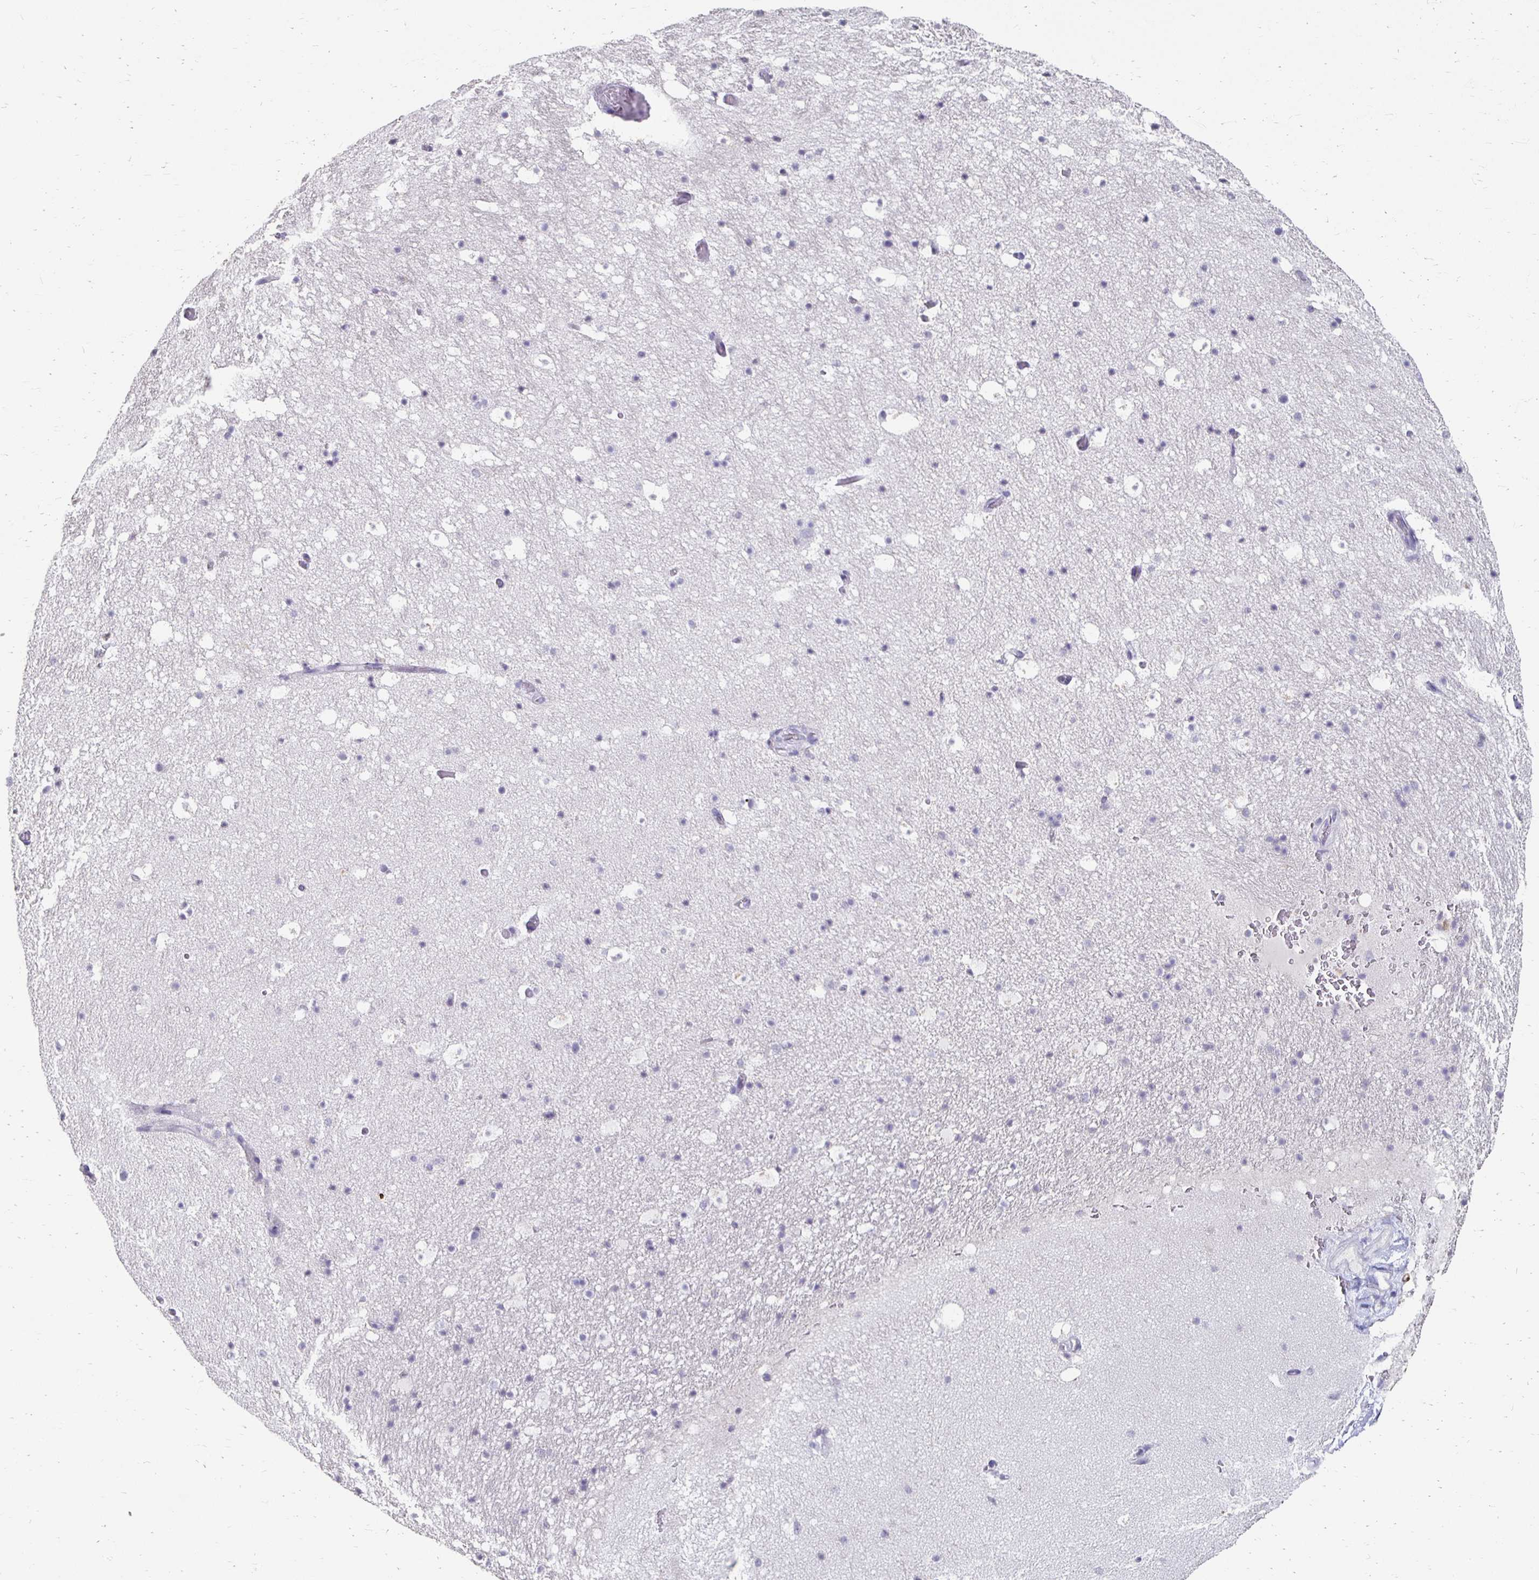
{"staining": {"intensity": "negative", "quantity": "none", "location": "none"}, "tissue": "hippocampus", "cell_type": "Glial cells", "image_type": "normal", "snomed": [{"axis": "morphology", "description": "Normal tissue, NOS"}, {"axis": "topography", "description": "Hippocampus"}], "caption": "This is an immunohistochemistry micrograph of benign human hippocampus. There is no positivity in glial cells.", "gene": "GK2", "patient": {"sex": "male", "age": 26}}